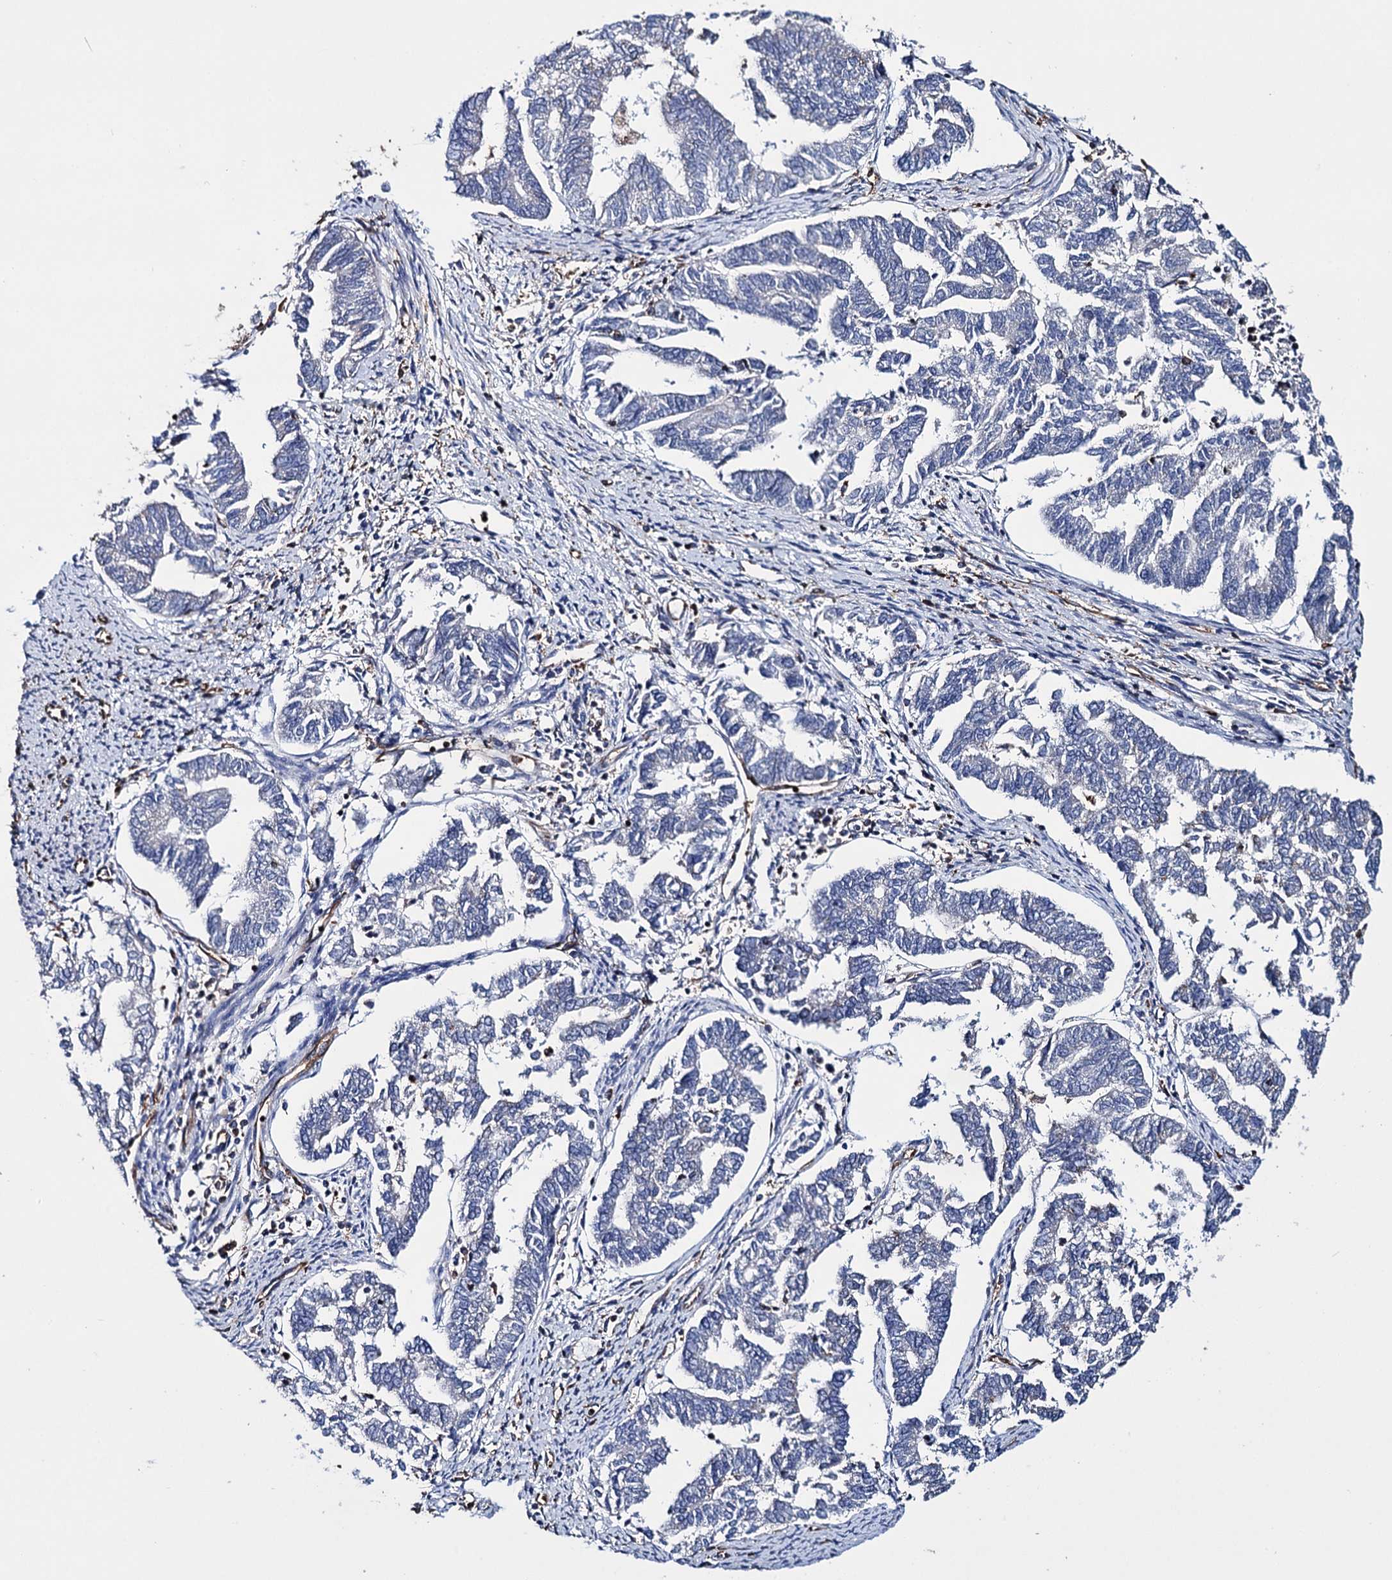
{"staining": {"intensity": "negative", "quantity": "none", "location": "none"}, "tissue": "endometrial cancer", "cell_type": "Tumor cells", "image_type": "cancer", "snomed": [{"axis": "morphology", "description": "Adenocarcinoma, NOS"}, {"axis": "topography", "description": "Endometrium"}], "caption": "An IHC histopathology image of endometrial cancer is shown. There is no staining in tumor cells of endometrial cancer.", "gene": "SCPEP1", "patient": {"sex": "female", "age": 79}}